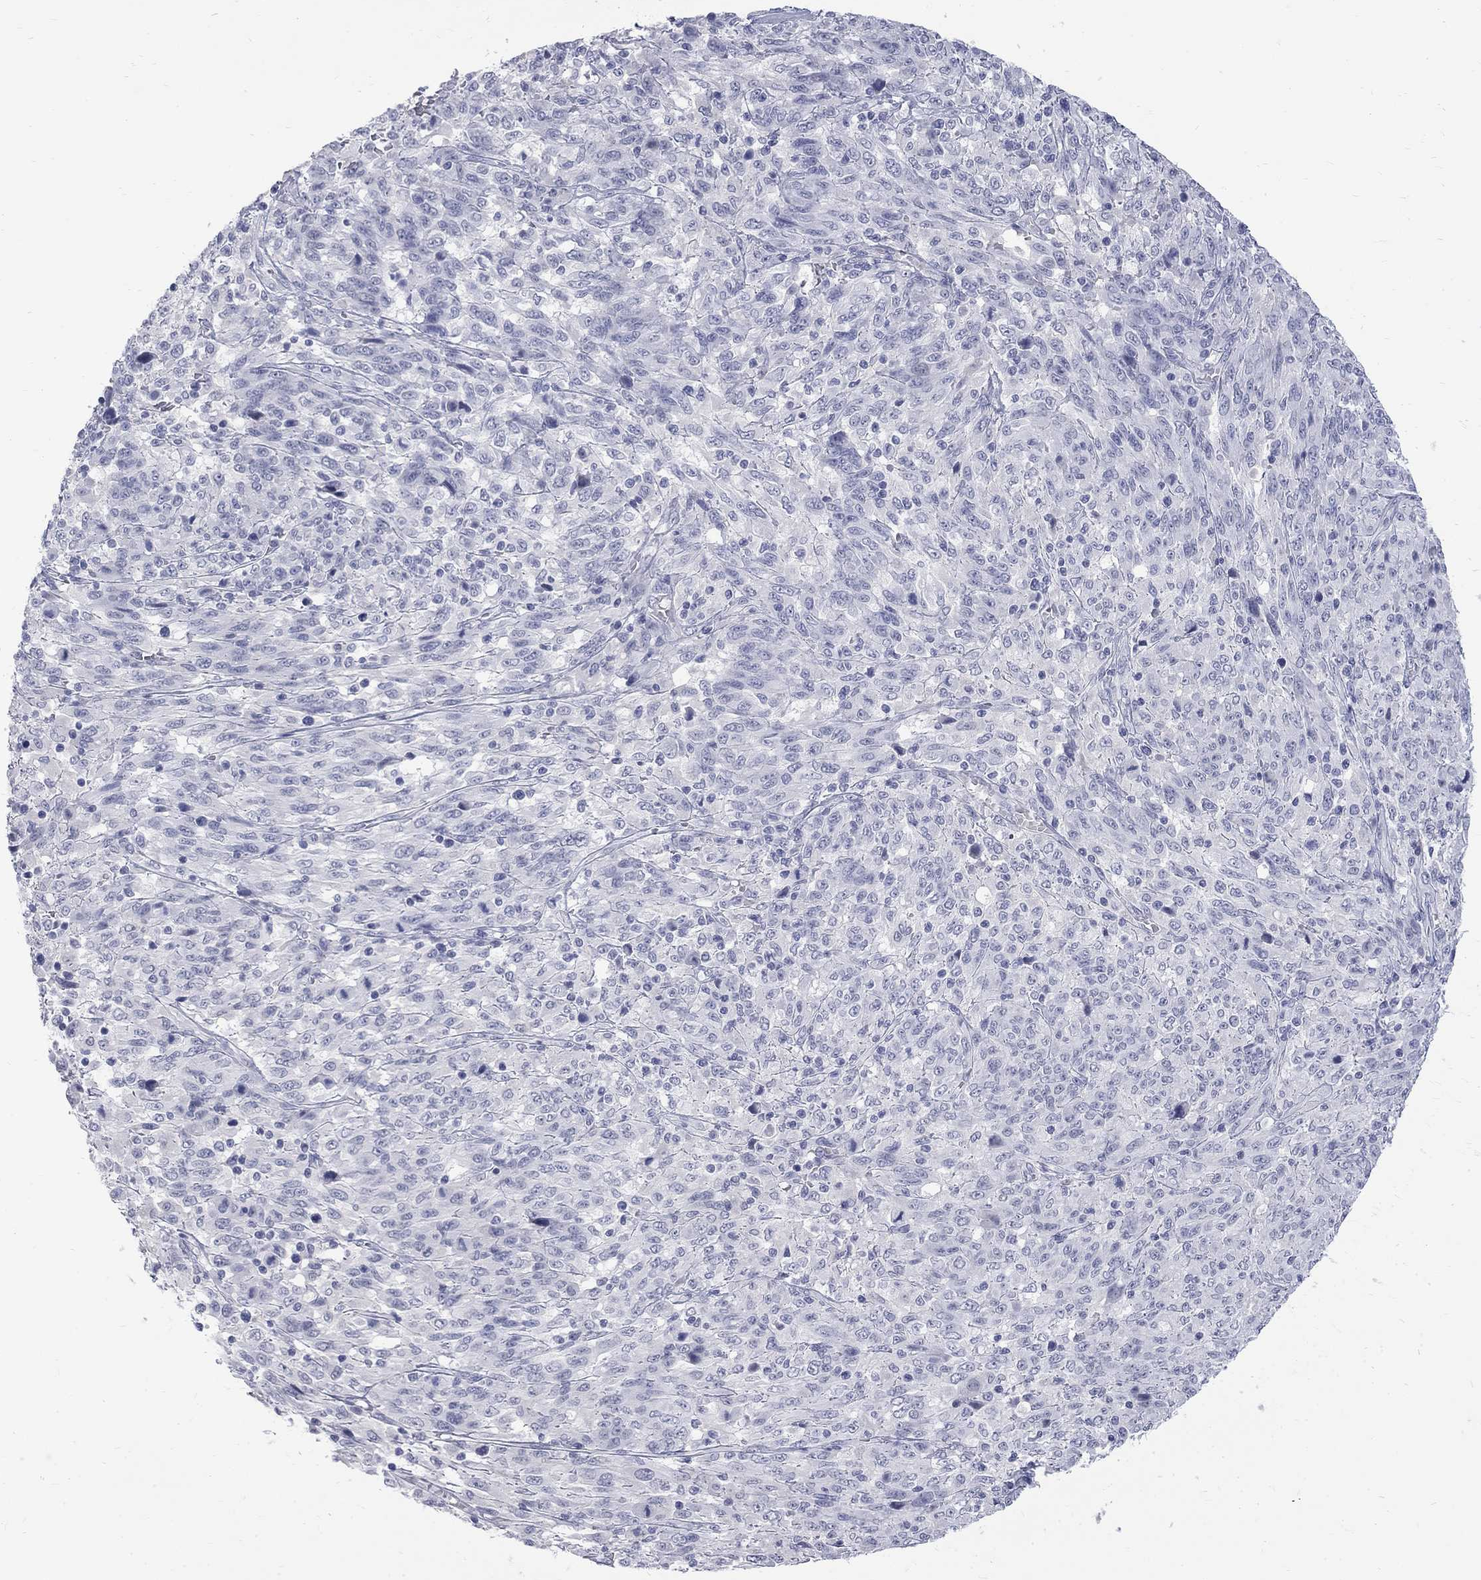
{"staining": {"intensity": "negative", "quantity": "none", "location": "none"}, "tissue": "melanoma", "cell_type": "Tumor cells", "image_type": "cancer", "snomed": [{"axis": "morphology", "description": "Malignant melanoma, NOS"}, {"axis": "topography", "description": "Skin"}], "caption": "An IHC image of melanoma is shown. There is no staining in tumor cells of melanoma.", "gene": "CTNND2", "patient": {"sex": "female", "age": 91}}